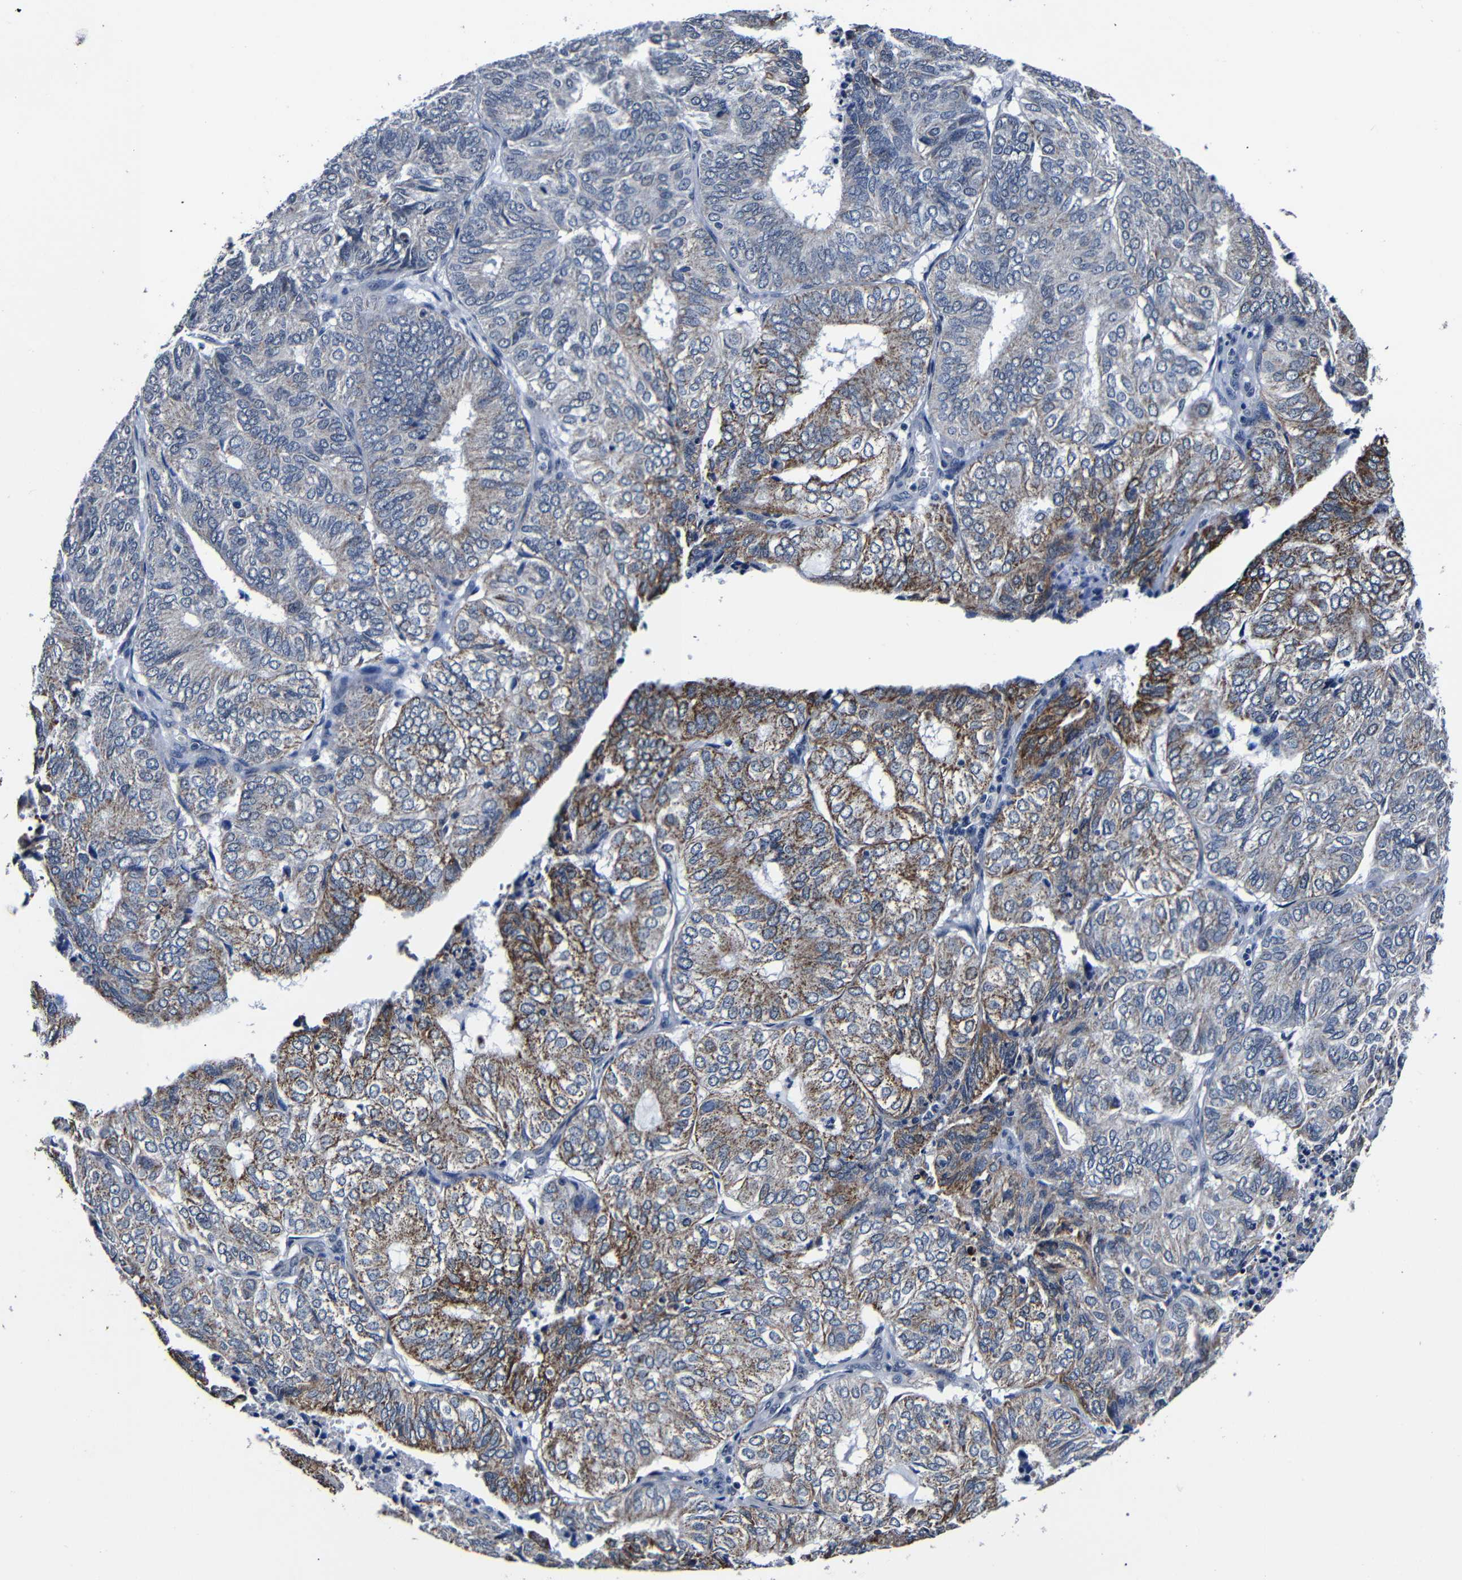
{"staining": {"intensity": "moderate", "quantity": "25%-75%", "location": "cytoplasmic/membranous"}, "tissue": "endometrial cancer", "cell_type": "Tumor cells", "image_type": "cancer", "snomed": [{"axis": "morphology", "description": "Adenocarcinoma, NOS"}, {"axis": "topography", "description": "Uterus"}], "caption": "Immunohistochemistry (IHC) (DAB (3,3'-diaminobenzidine)) staining of human endometrial cancer (adenocarcinoma) displays moderate cytoplasmic/membranous protein staining in about 25%-75% of tumor cells.", "gene": "DEPP1", "patient": {"sex": "female", "age": 60}}